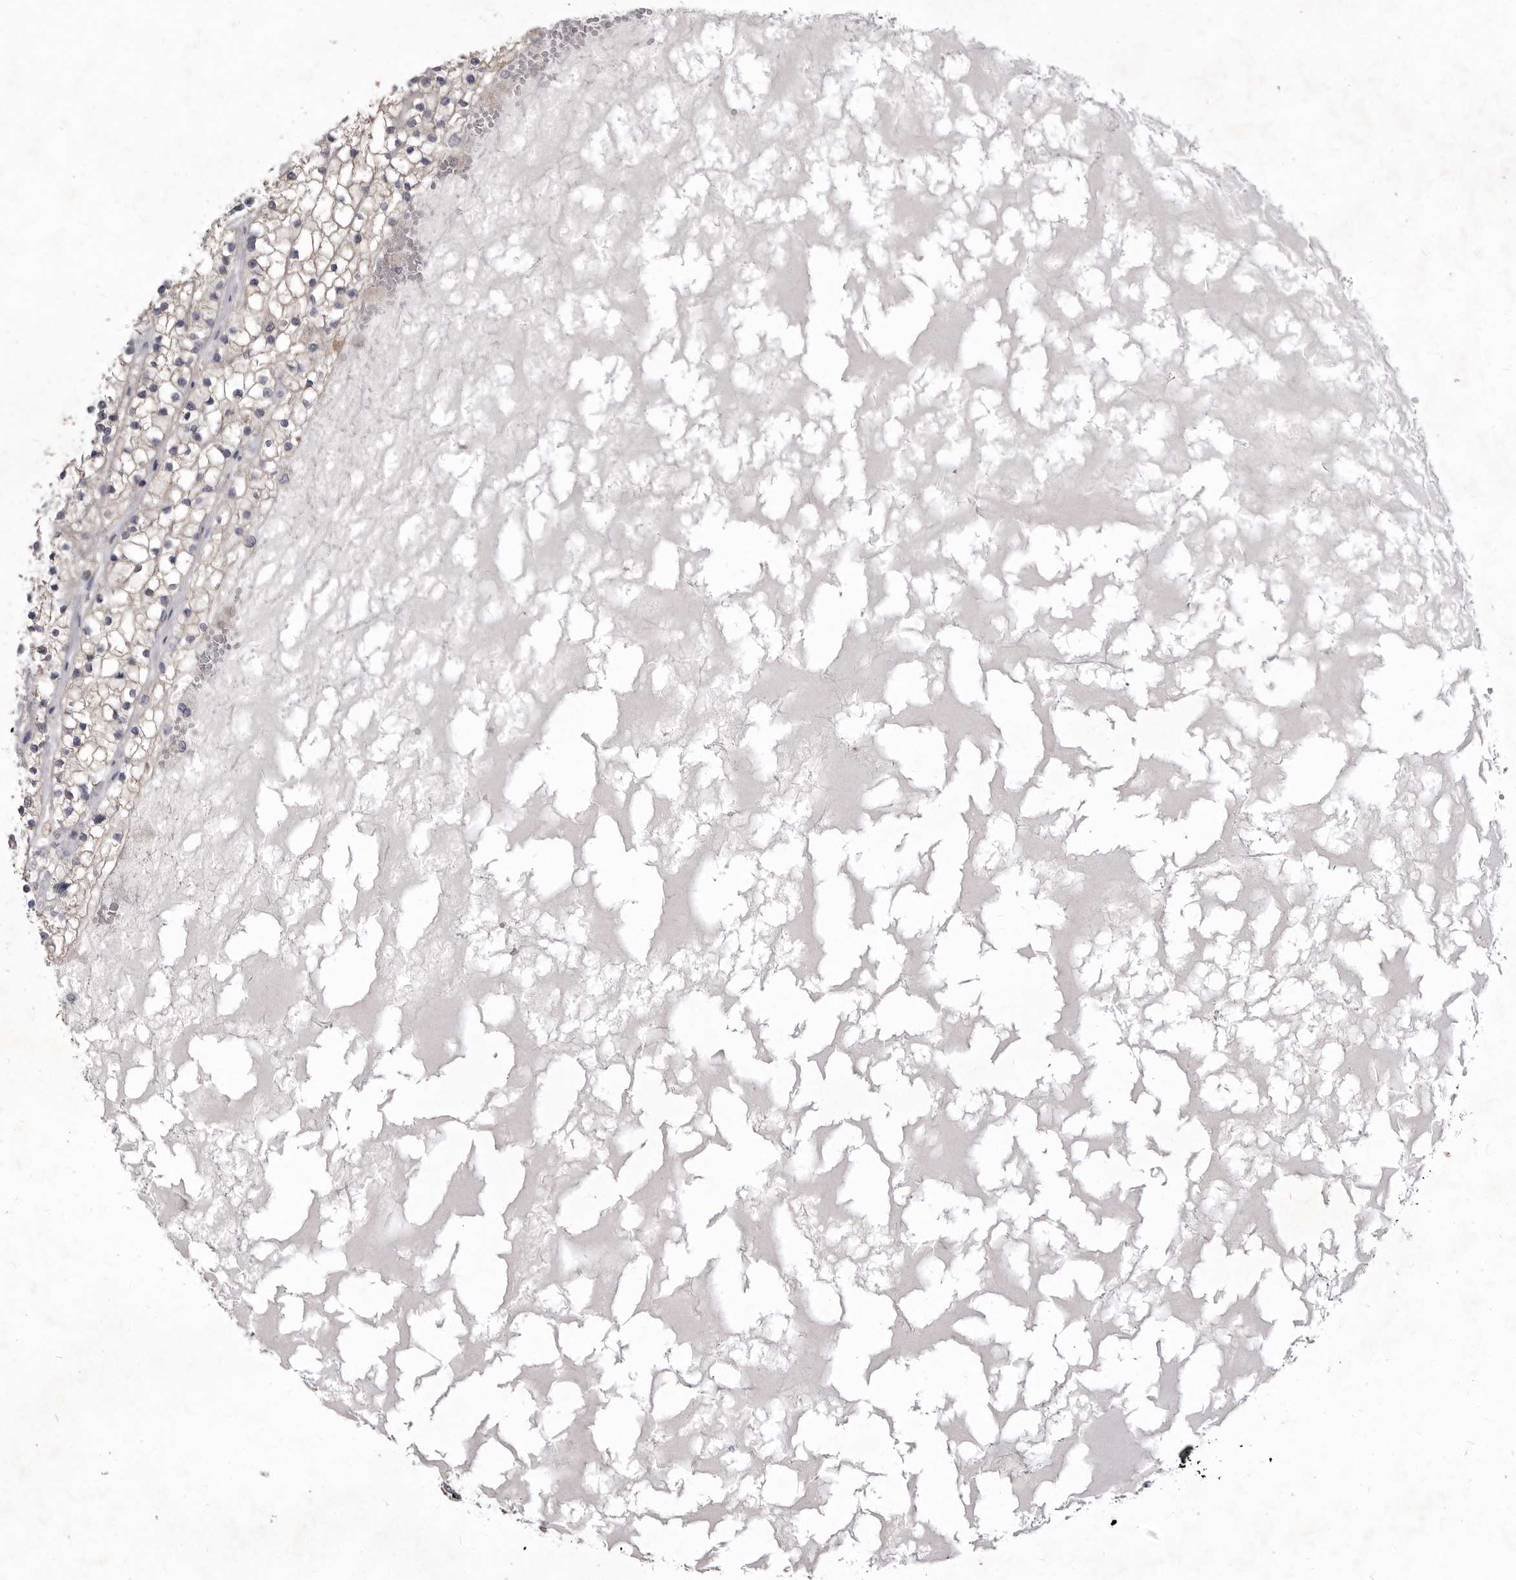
{"staining": {"intensity": "weak", "quantity": ">75%", "location": "cytoplasmic/membranous"}, "tissue": "renal cancer", "cell_type": "Tumor cells", "image_type": "cancer", "snomed": [{"axis": "morphology", "description": "Normal tissue, NOS"}, {"axis": "morphology", "description": "Adenocarcinoma, NOS"}, {"axis": "topography", "description": "Kidney"}], "caption": "Protein staining of adenocarcinoma (renal) tissue demonstrates weak cytoplasmic/membranous expression in about >75% of tumor cells. The staining was performed using DAB to visualize the protein expression in brown, while the nuclei were stained in blue with hematoxylin (Magnification: 20x).", "gene": "P2RX6", "patient": {"sex": "male", "age": 68}}